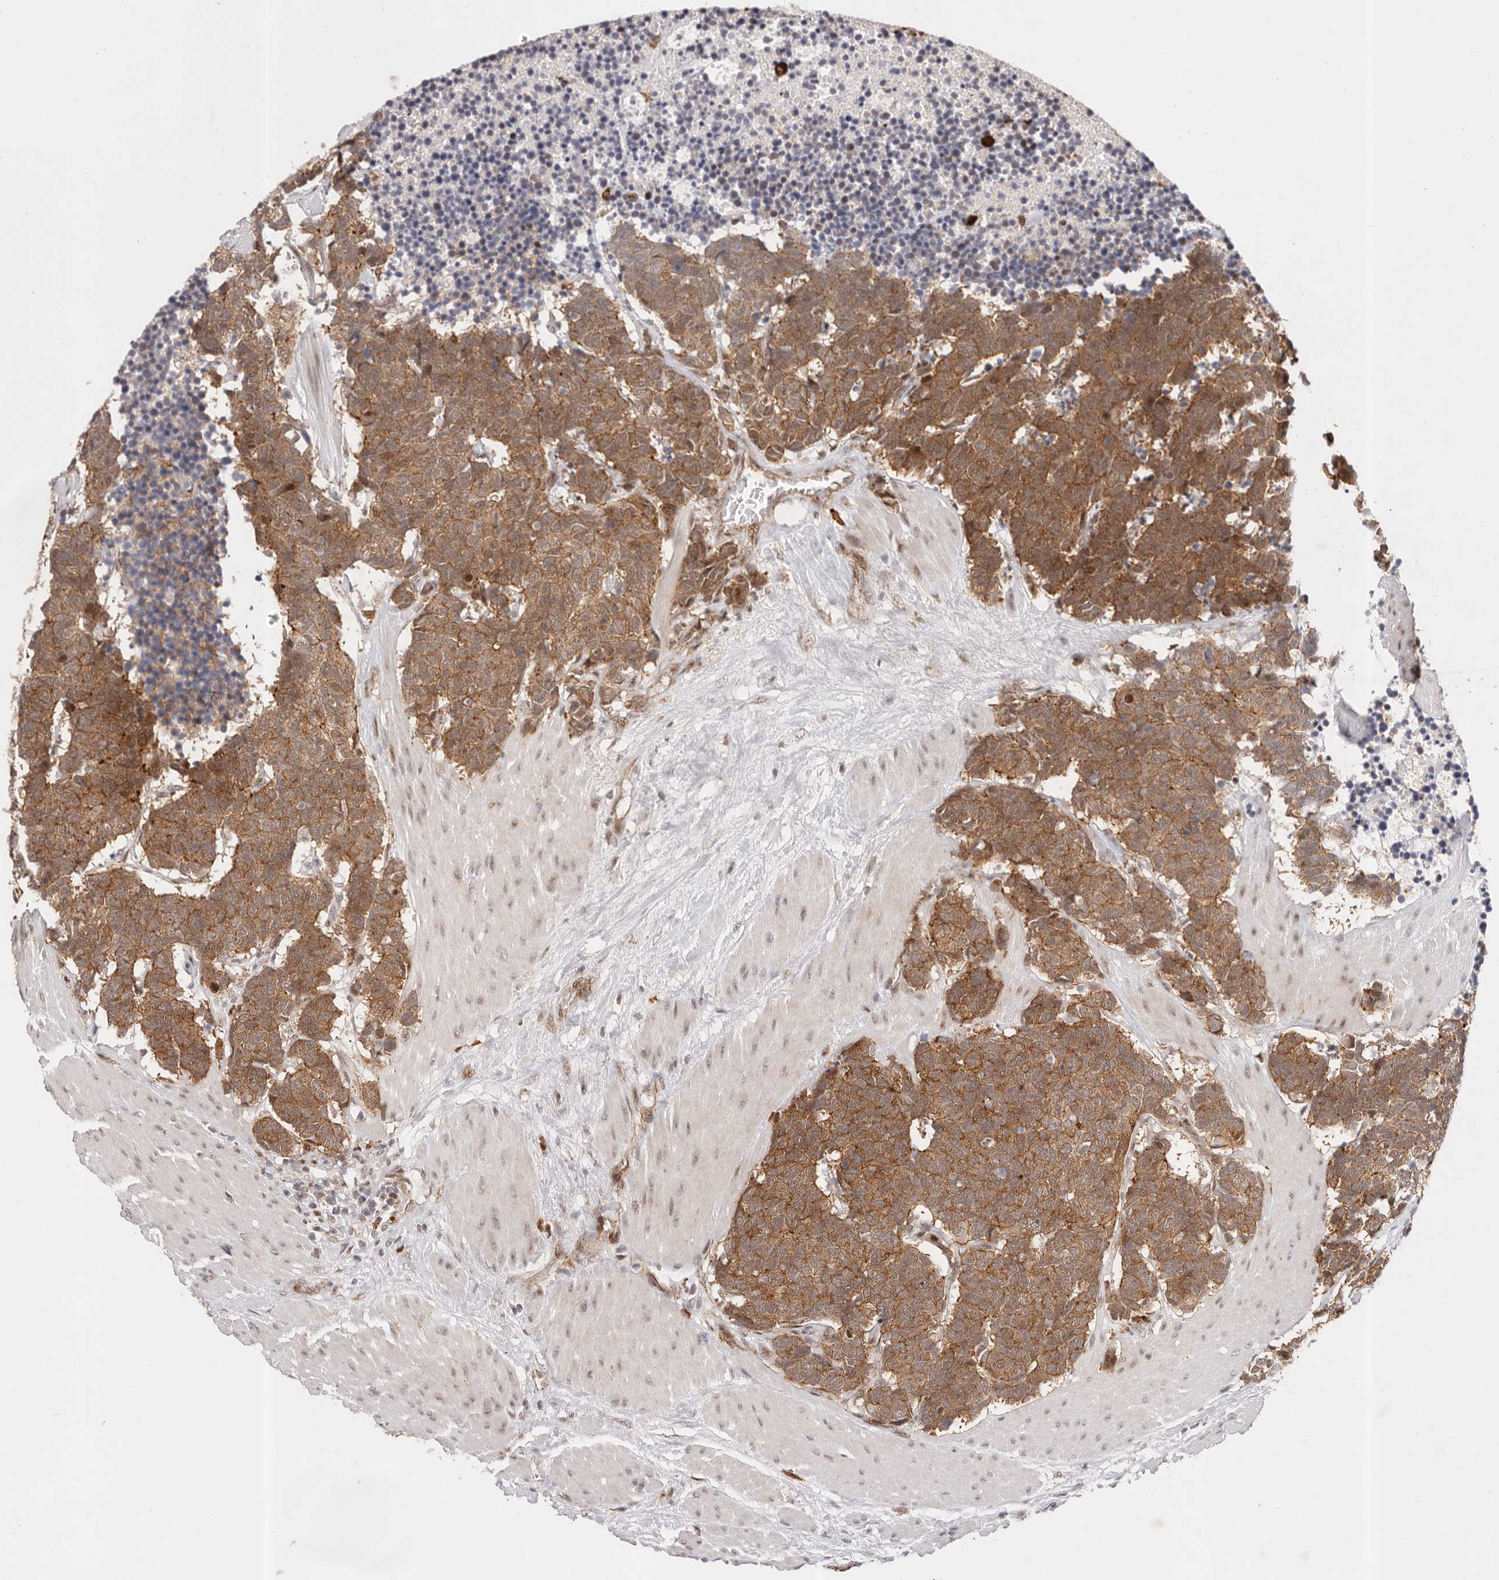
{"staining": {"intensity": "strong", "quantity": ">75%", "location": "cytoplasmic/membranous"}, "tissue": "carcinoid", "cell_type": "Tumor cells", "image_type": "cancer", "snomed": [{"axis": "morphology", "description": "Carcinoma, NOS"}, {"axis": "morphology", "description": "Carcinoid, malignant, NOS"}, {"axis": "topography", "description": "Urinary bladder"}], "caption": "Immunohistochemical staining of human malignant carcinoid reveals strong cytoplasmic/membranous protein expression in about >75% of tumor cells.", "gene": "AFDN", "patient": {"sex": "male", "age": 57}}